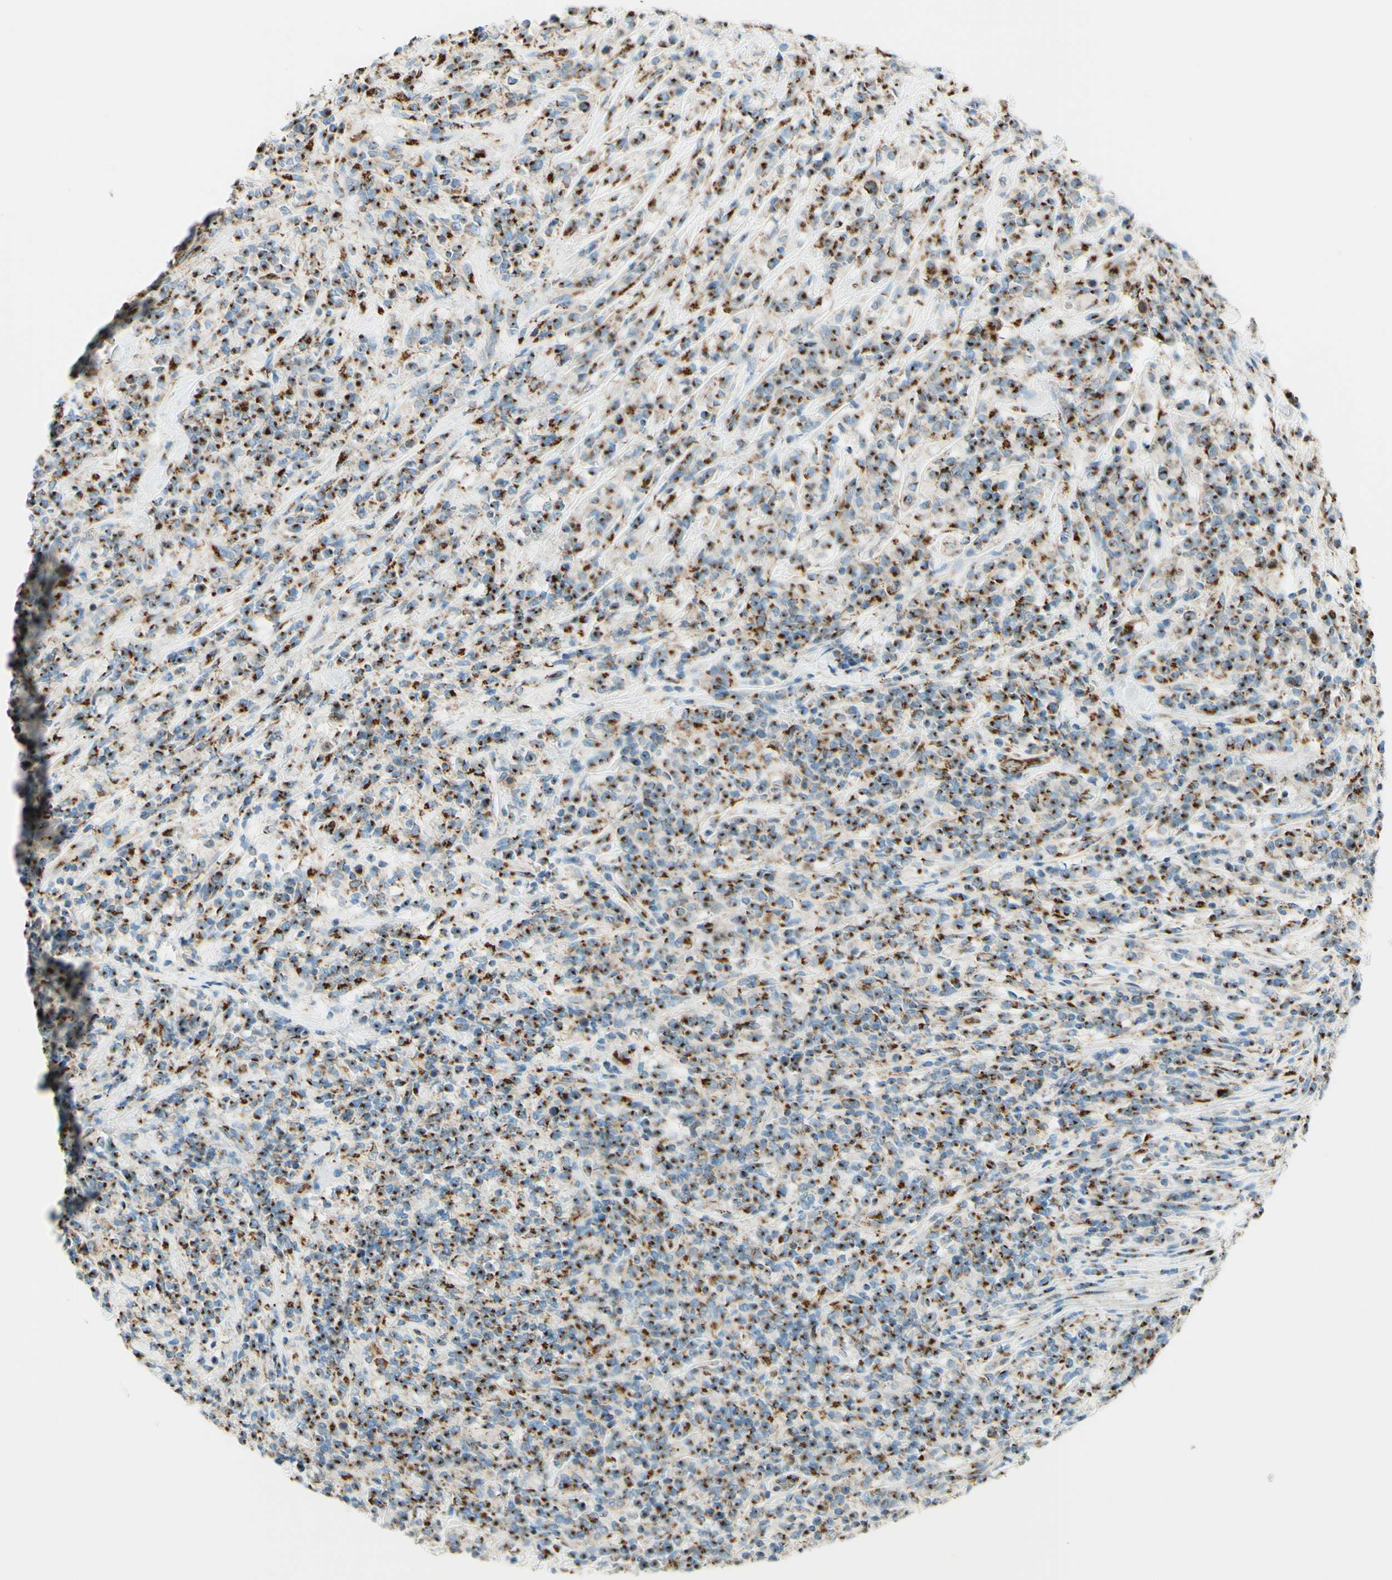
{"staining": {"intensity": "strong", "quantity": ">75%", "location": "cytoplasmic/membranous"}, "tissue": "lymphoma", "cell_type": "Tumor cells", "image_type": "cancer", "snomed": [{"axis": "morphology", "description": "Malignant lymphoma, non-Hodgkin's type, High grade"}, {"axis": "topography", "description": "Soft tissue"}], "caption": "Brown immunohistochemical staining in lymphoma demonstrates strong cytoplasmic/membranous positivity in about >75% of tumor cells.", "gene": "GOLGB1", "patient": {"sex": "male", "age": 18}}